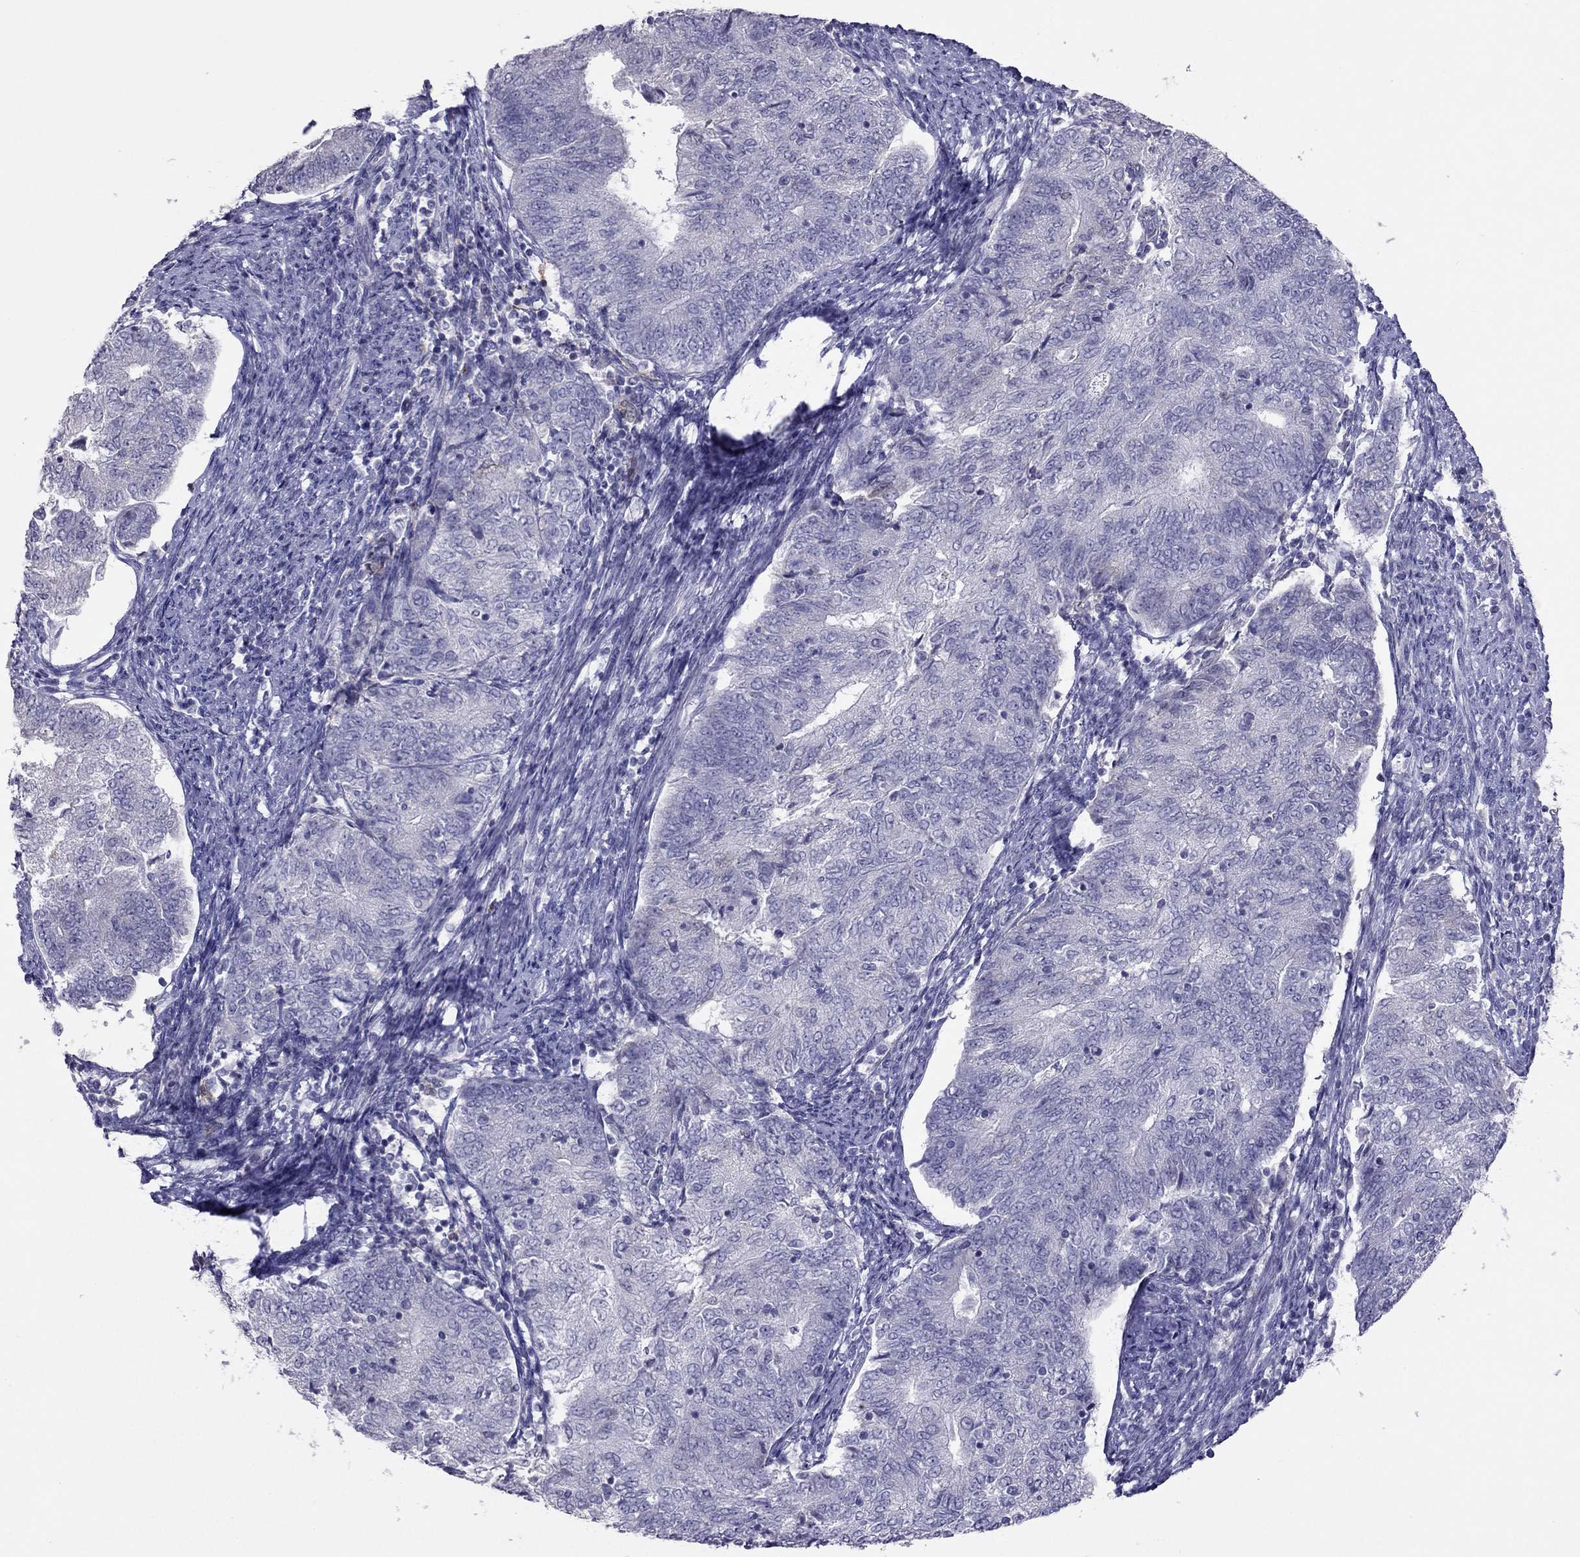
{"staining": {"intensity": "negative", "quantity": "none", "location": "none"}, "tissue": "endometrial cancer", "cell_type": "Tumor cells", "image_type": "cancer", "snomed": [{"axis": "morphology", "description": "Adenocarcinoma, NOS"}, {"axis": "topography", "description": "Endometrium"}], "caption": "DAB immunohistochemical staining of endometrial adenocarcinoma displays no significant positivity in tumor cells. The staining was performed using DAB (3,3'-diaminobenzidine) to visualize the protein expression in brown, while the nuclei were stained in blue with hematoxylin (Magnification: 20x).", "gene": "RGS8", "patient": {"sex": "female", "age": 65}}